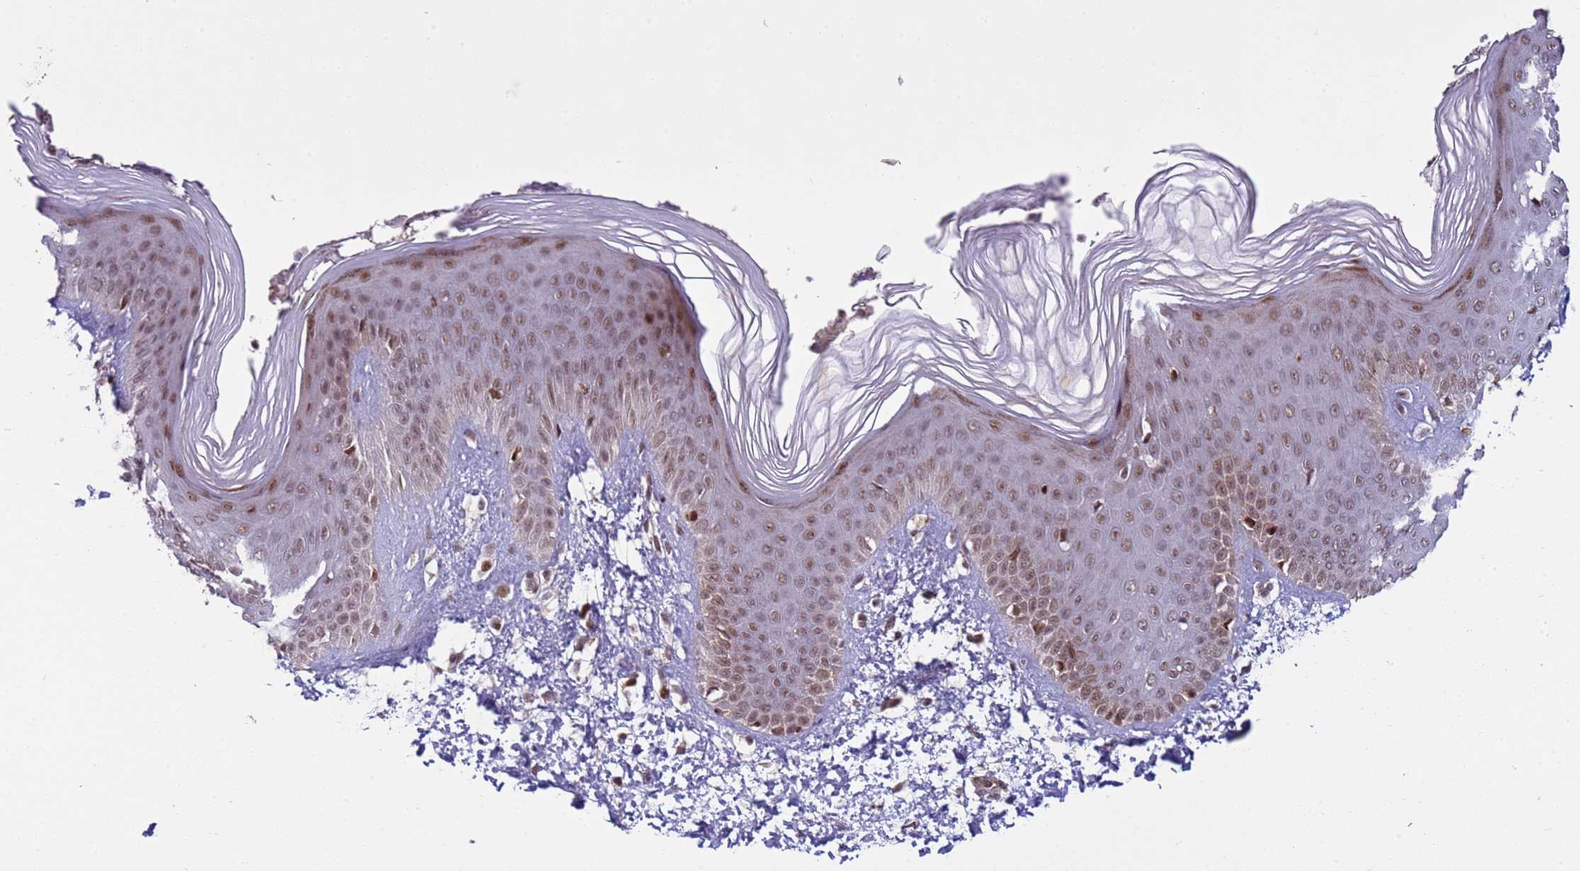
{"staining": {"intensity": "moderate", "quantity": ">75%", "location": "nuclear"}, "tissue": "skin", "cell_type": "Epidermal cells", "image_type": "normal", "snomed": [{"axis": "morphology", "description": "Normal tissue, NOS"}, {"axis": "morphology", "description": "Inflammation, NOS"}, {"axis": "topography", "description": "Soft tissue"}, {"axis": "topography", "description": "Anal"}], "caption": "Immunohistochemical staining of benign human skin displays medium levels of moderate nuclear positivity in approximately >75% of epidermal cells.", "gene": "SHC3", "patient": {"sex": "female", "age": 15}}